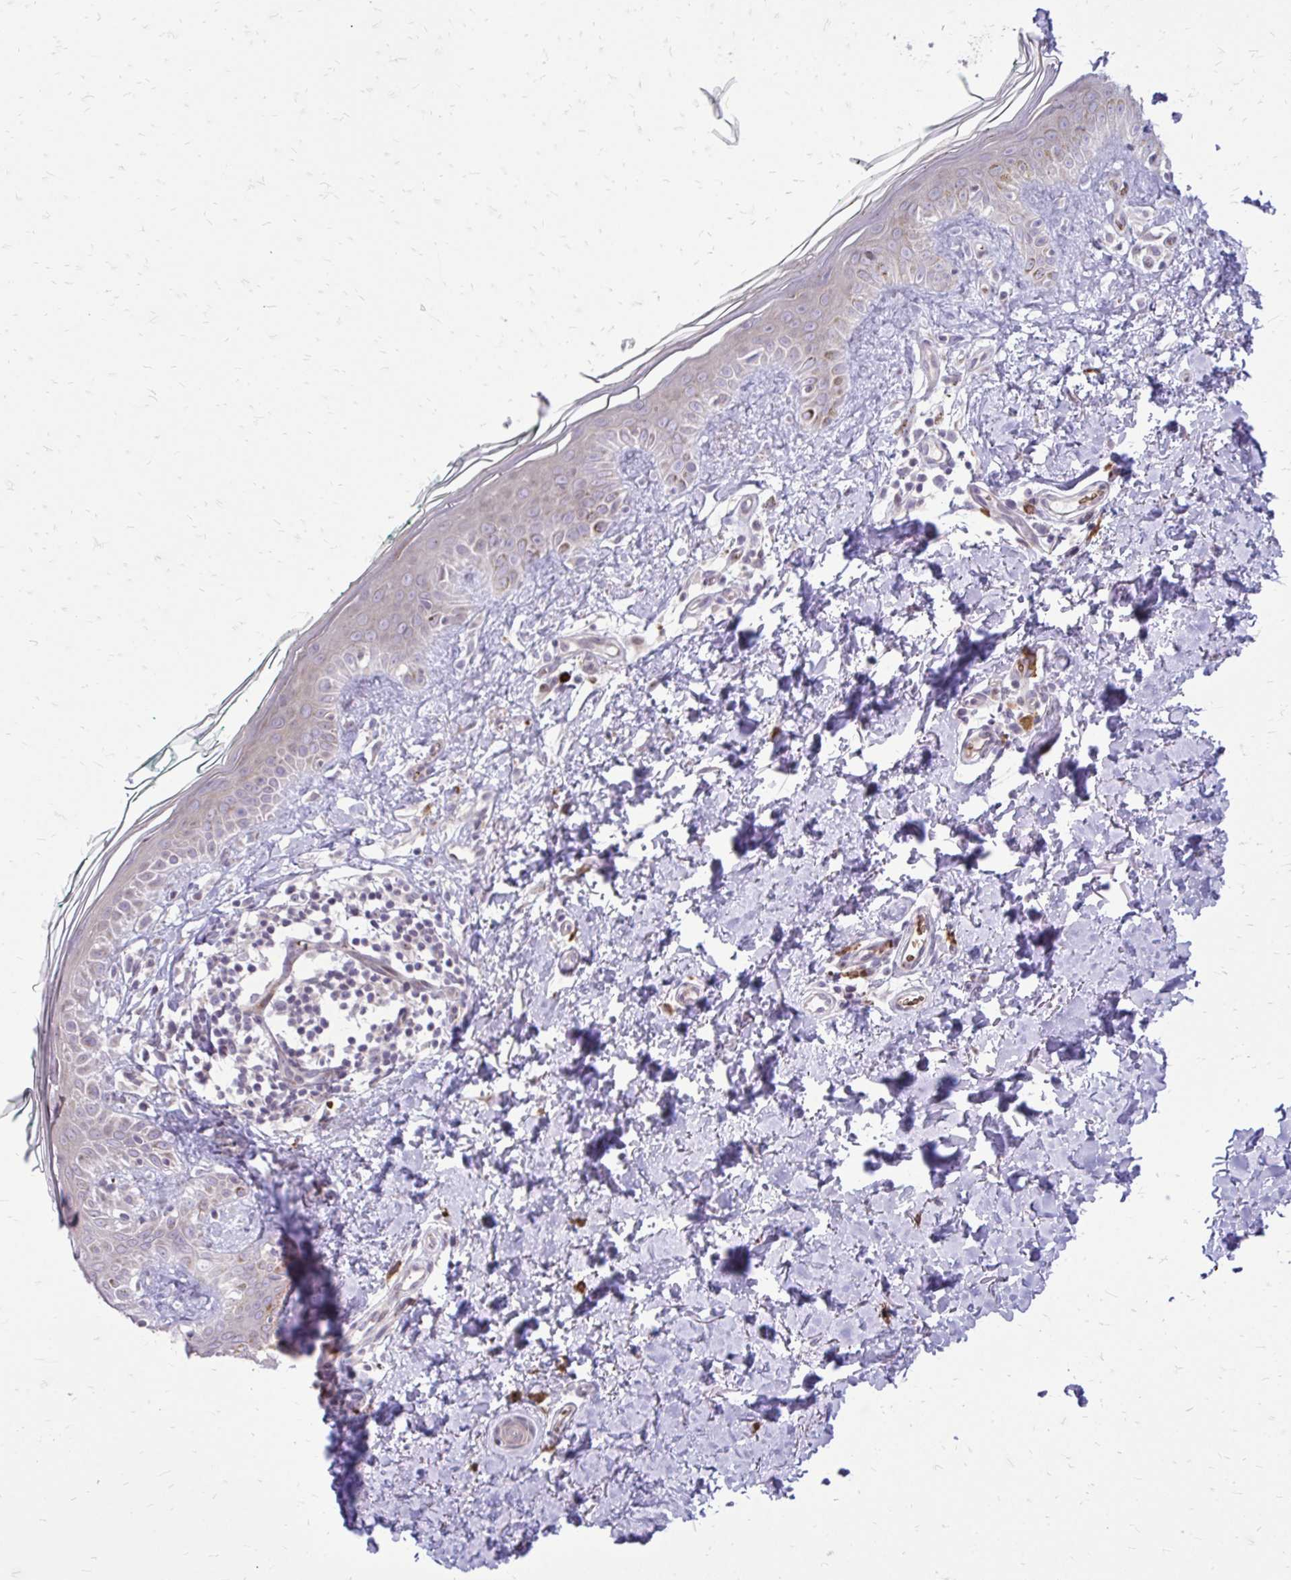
{"staining": {"intensity": "negative", "quantity": "none", "location": "none"}, "tissue": "skin", "cell_type": "Fibroblasts", "image_type": "normal", "snomed": [{"axis": "morphology", "description": "Normal tissue, NOS"}, {"axis": "topography", "description": "Skin"}, {"axis": "topography", "description": "Peripheral nerve tissue"}], "caption": "Human skin stained for a protein using immunohistochemistry (IHC) exhibits no staining in fibroblasts.", "gene": "FUNDC2", "patient": {"sex": "female", "age": 45}}